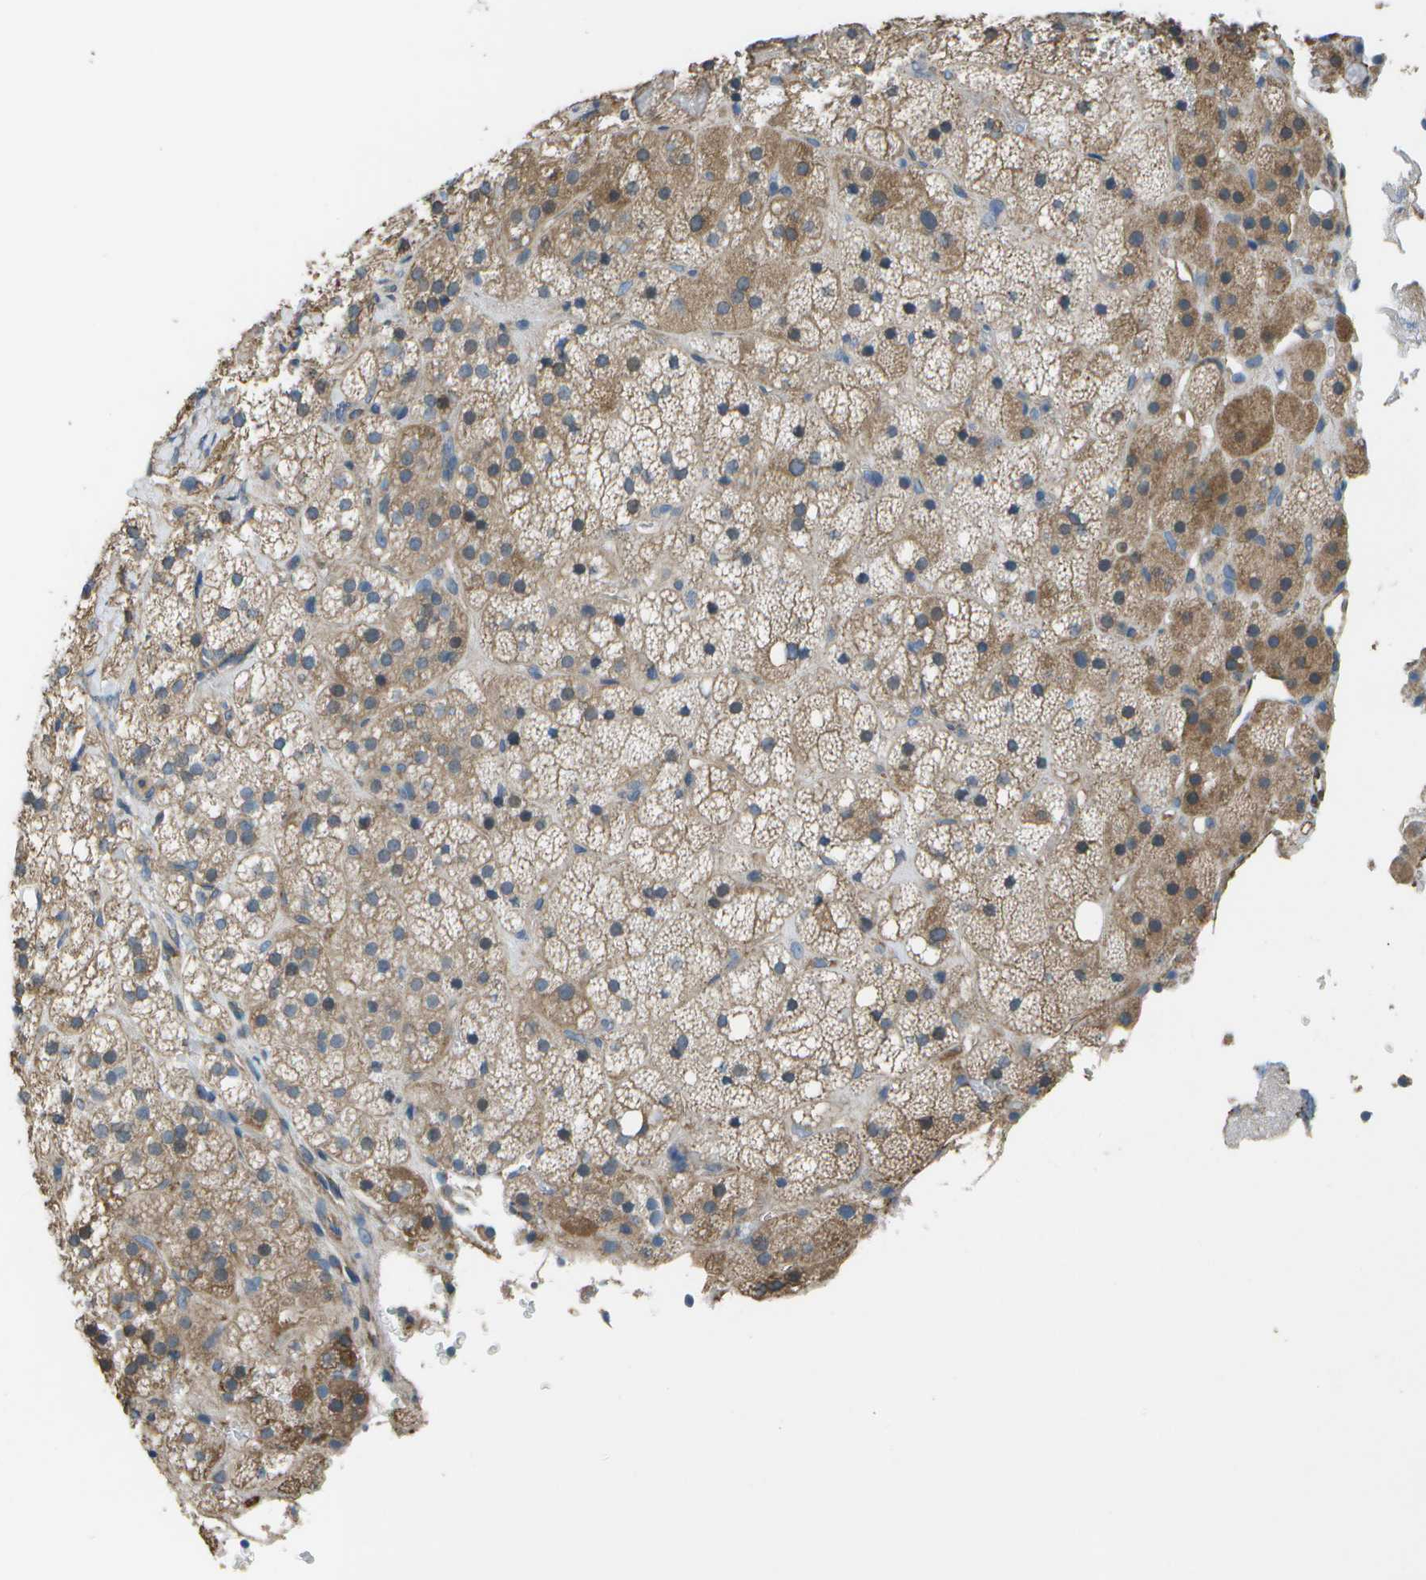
{"staining": {"intensity": "moderate", "quantity": ">75%", "location": "cytoplasmic/membranous"}, "tissue": "adrenal gland", "cell_type": "Glandular cells", "image_type": "normal", "snomed": [{"axis": "morphology", "description": "Normal tissue, NOS"}, {"axis": "topography", "description": "Adrenal gland"}], "caption": "The image demonstrates staining of benign adrenal gland, revealing moderate cytoplasmic/membranous protein staining (brown color) within glandular cells. The protein of interest is shown in brown color, while the nuclei are stained blue.", "gene": "CLNS1A", "patient": {"sex": "female", "age": 59}}